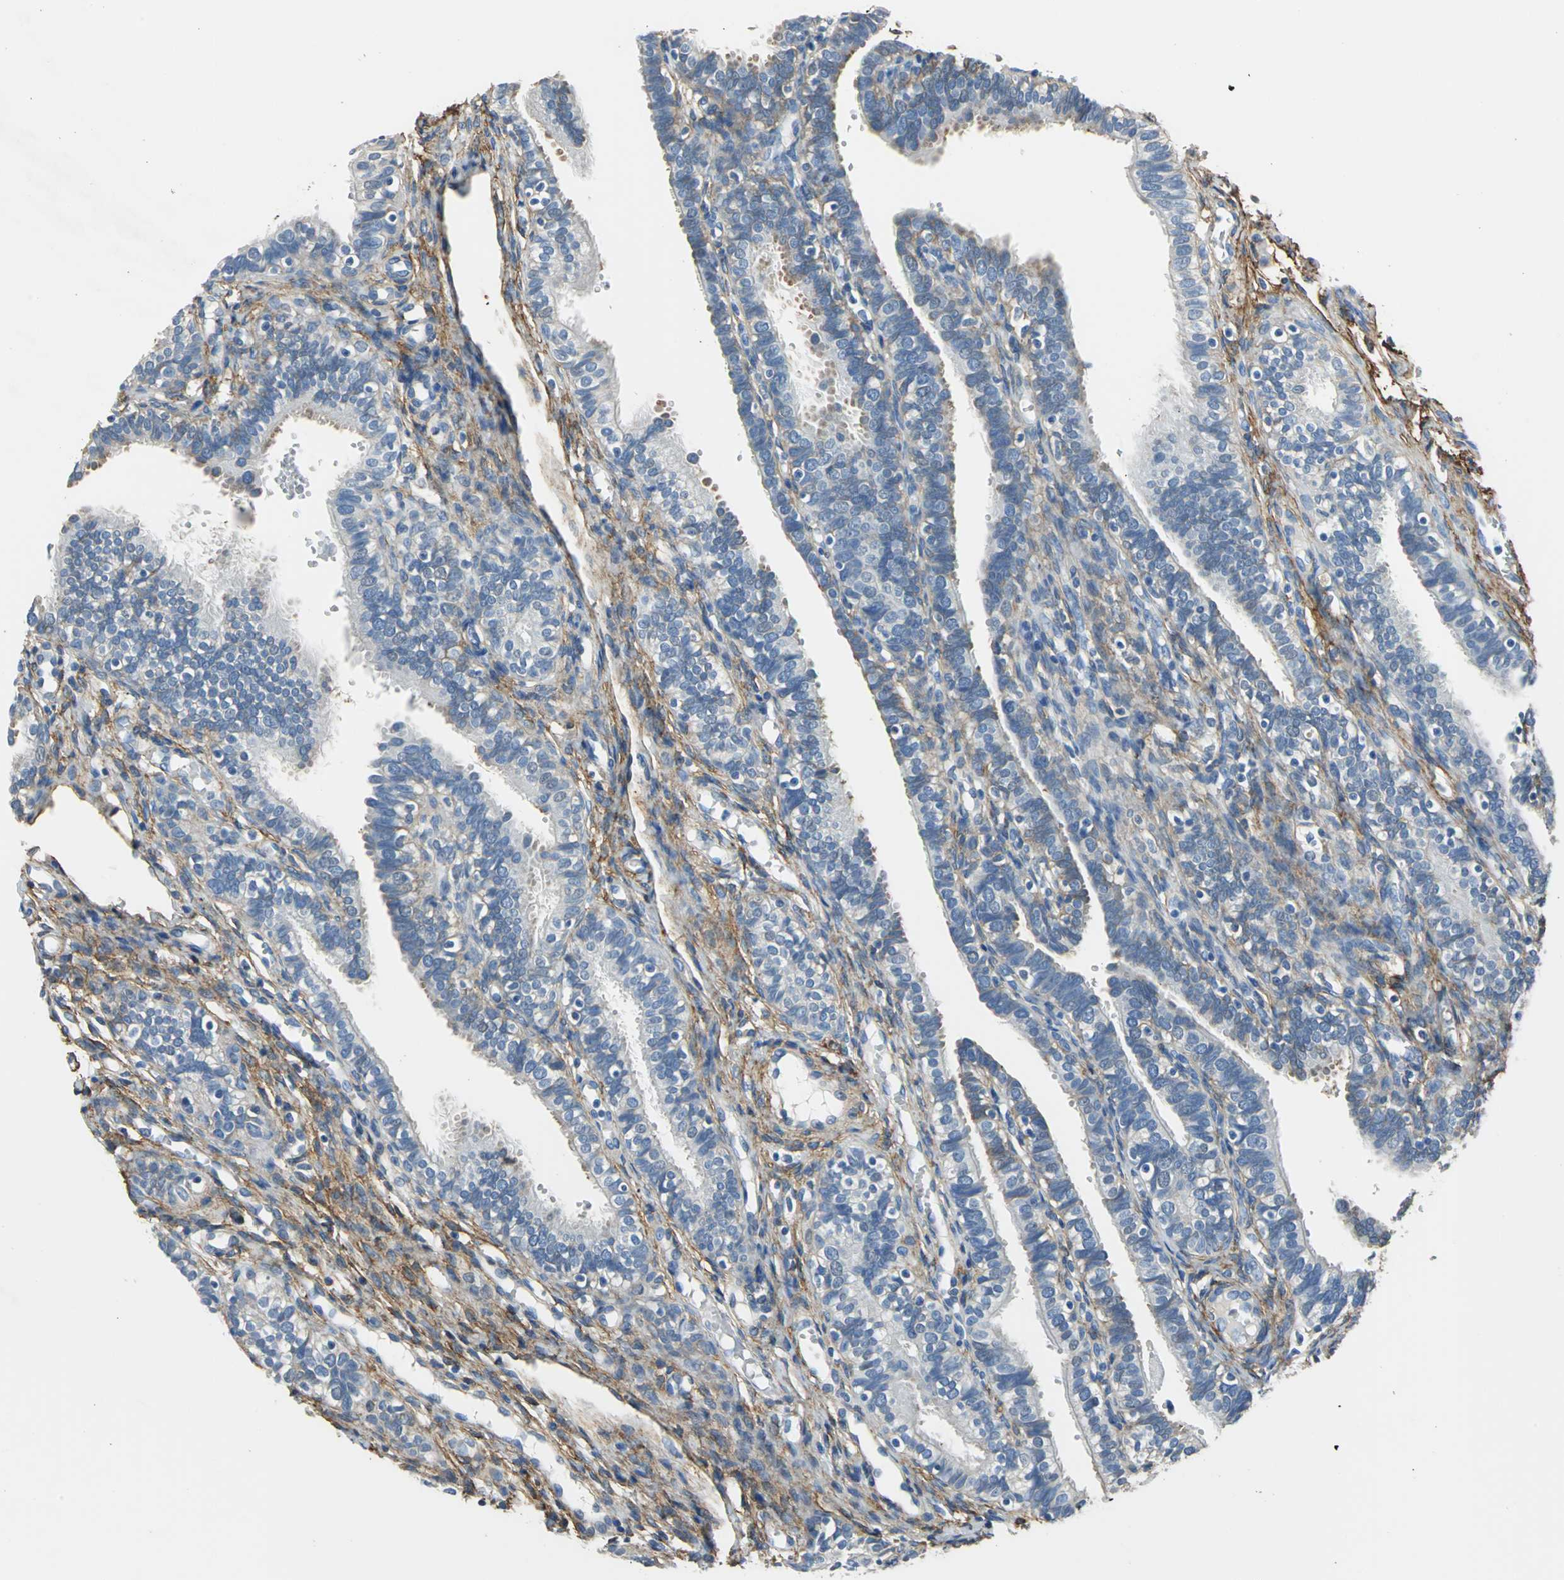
{"staining": {"intensity": "weak", "quantity": "25%-75%", "location": "cytoplasmic/membranous"}, "tissue": "fallopian tube", "cell_type": "Glandular cells", "image_type": "normal", "snomed": [{"axis": "morphology", "description": "Normal tissue, NOS"}, {"axis": "topography", "description": "Fallopian tube"}, {"axis": "topography", "description": "Placenta"}], "caption": "A low amount of weak cytoplasmic/membranous positivity is appreciated in about 25%-75% of glandular cells in unremarkable fallopian tube.", "gene": "AKAP12", "patient": {"sex": "female", "age": 34}}